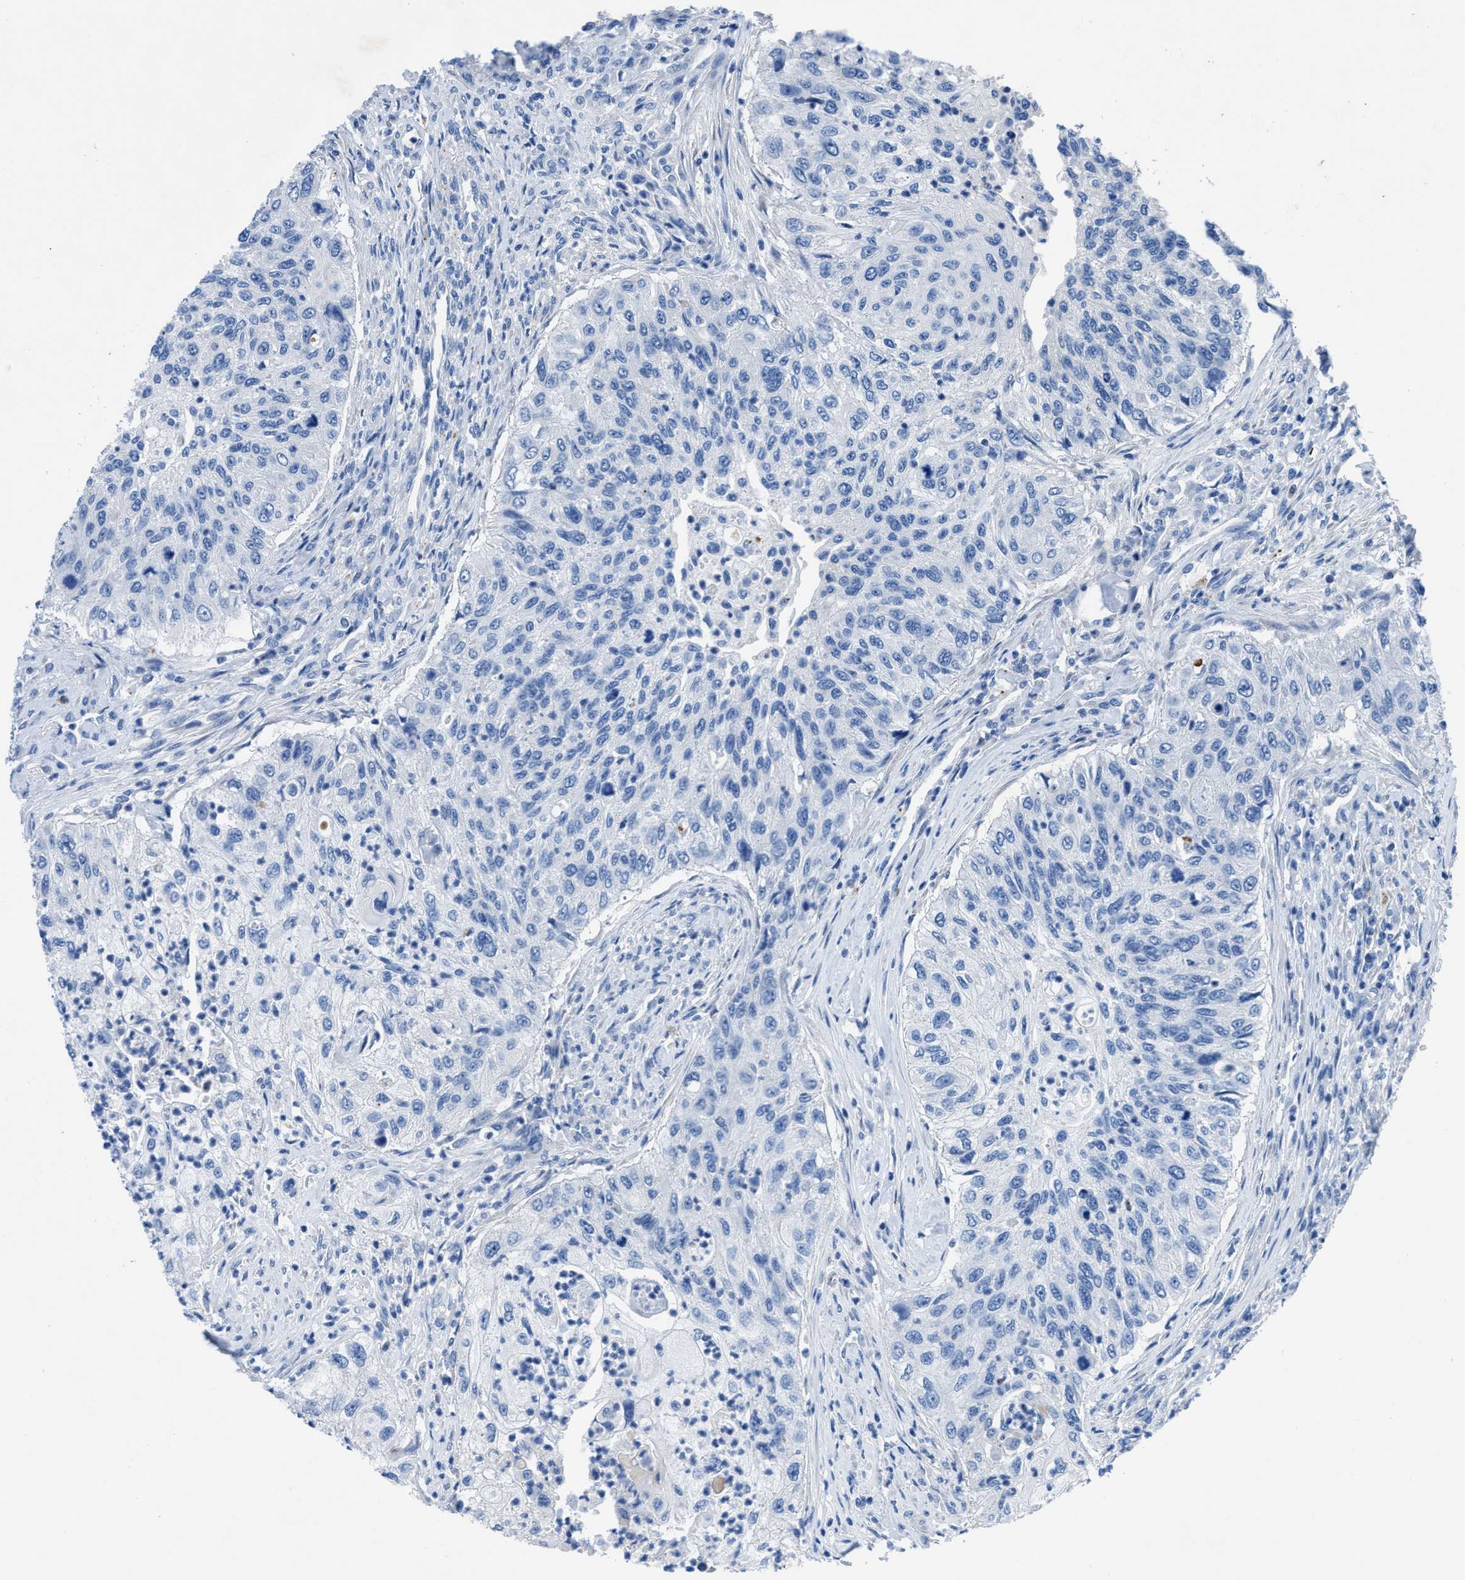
{"staining": {"intensity": "negative", "quantity": "none", "location": "none"}, "tissue": "urothelial cancer", "cell_type": "Tumor cells", "image_type": "cancer", "snomed": [{"axis": "morphology", "description": "Urothelial carcinoma, High grade"}, {"axis": "topography", "description": "Urinary bladder"}], "caption": "Immunohistochemistry (IHC) of urothelial cancer reveals no positivity in tumor cells.", "gene": "UAP1", "patient": {"sex": "female", "age": 60}}